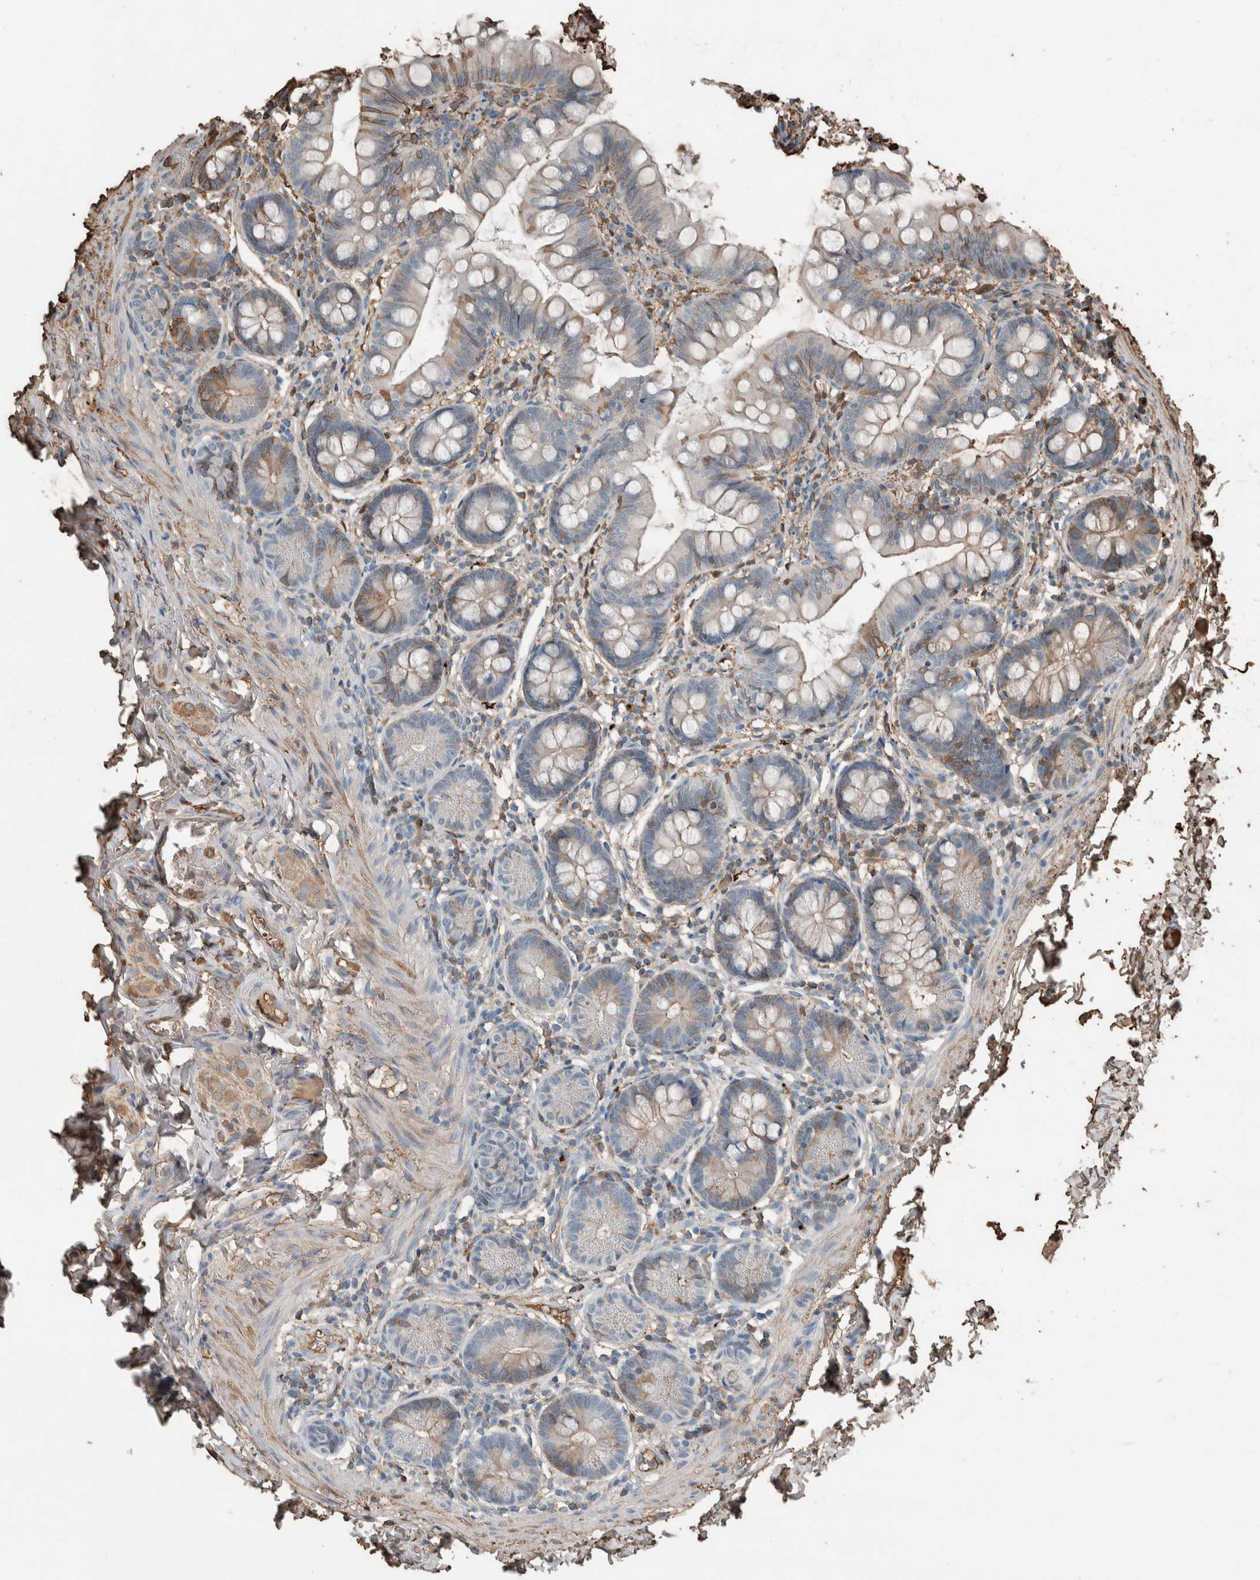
{"staining": {"intensity": "moderate", "quantity": "25%-75%", "location": "cytoplasmic/membranous"}, "tissue": "small intestine", "cell_type": "Glandular cells", "image_type": "normal", "snomed": [{"axis": "morphology", "description": "Normal tissue, NOS"}, {"axis": "topography", "description": "Small intestine"}], "caption": "A micrograph of small intestine stained for a protein exhibits moderate cytoplasmic/membranous brown staining in glandular cells. The staining was performed using DAB (3,3'-diaminobenzidine), with brown indicating positive protein expression. Nuclei are stained blue with hematoxylin.", "gene": "USP34", "patient": {"sex": "male", "age": 7}}